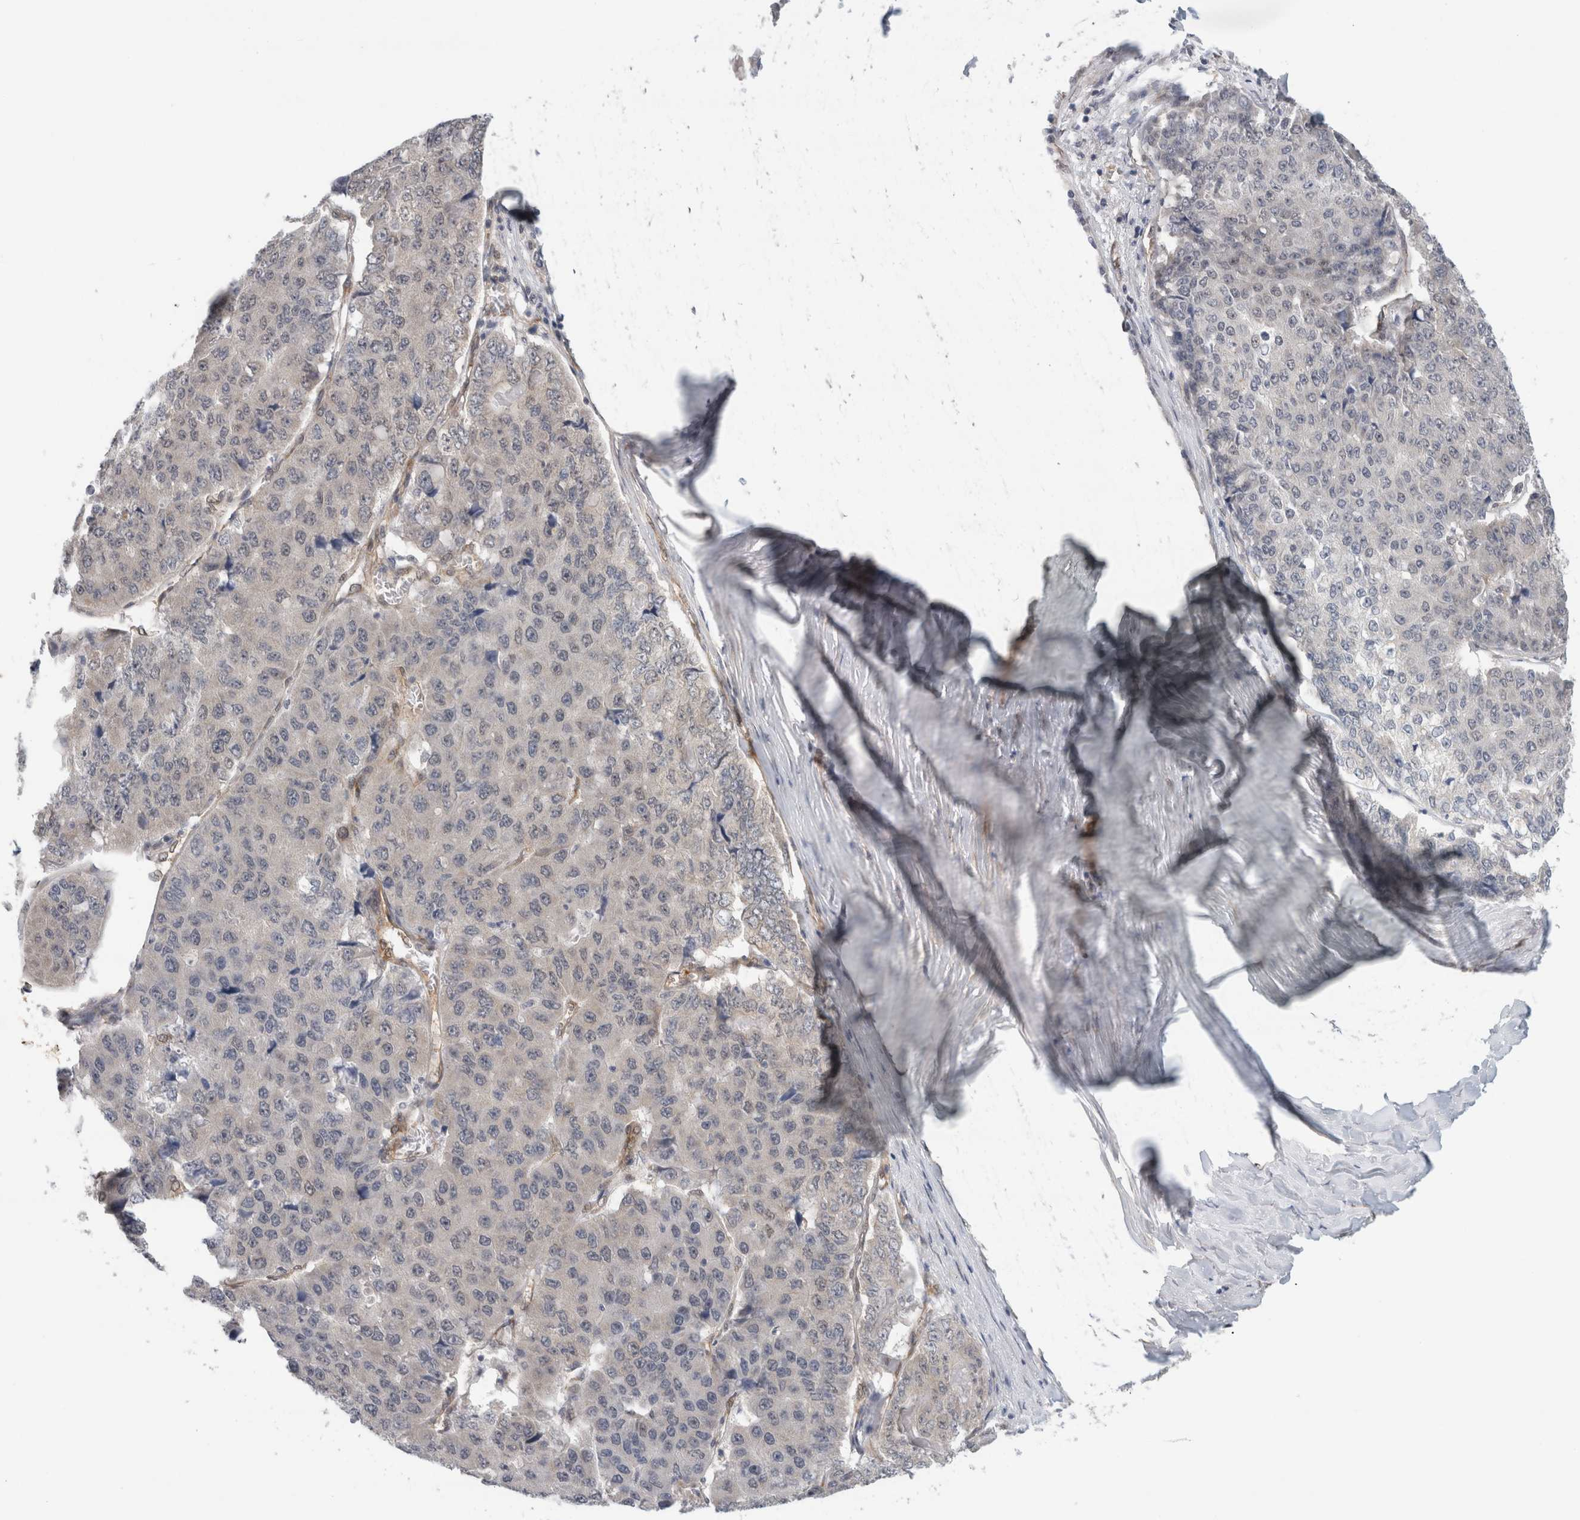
{"staining": {"intensity": "negative", "quantity": "none", "location": "none"}, "tissue": "pancreatic cancer", "cell_type": "Tumor cells", "image_type": "cancer", "snomed": [{"axis": "morphology", "description": "Adenocarcinoma, NOS"}, {"axis": "topography", "description": "Pancreas"}], "caption": "This photomicrograph is of pancreatic adenocarcinoma stained with immunohistochemistry (IHC) to label a protein in brown with the nuclei are counter-stained blue. There is no positivity in tumor cells. (DAB (3,3'-diaminobenzidine) IHC, high magnification).", "gene": "EIF4G3", "patient": {"sex": "male", "age": 50}}